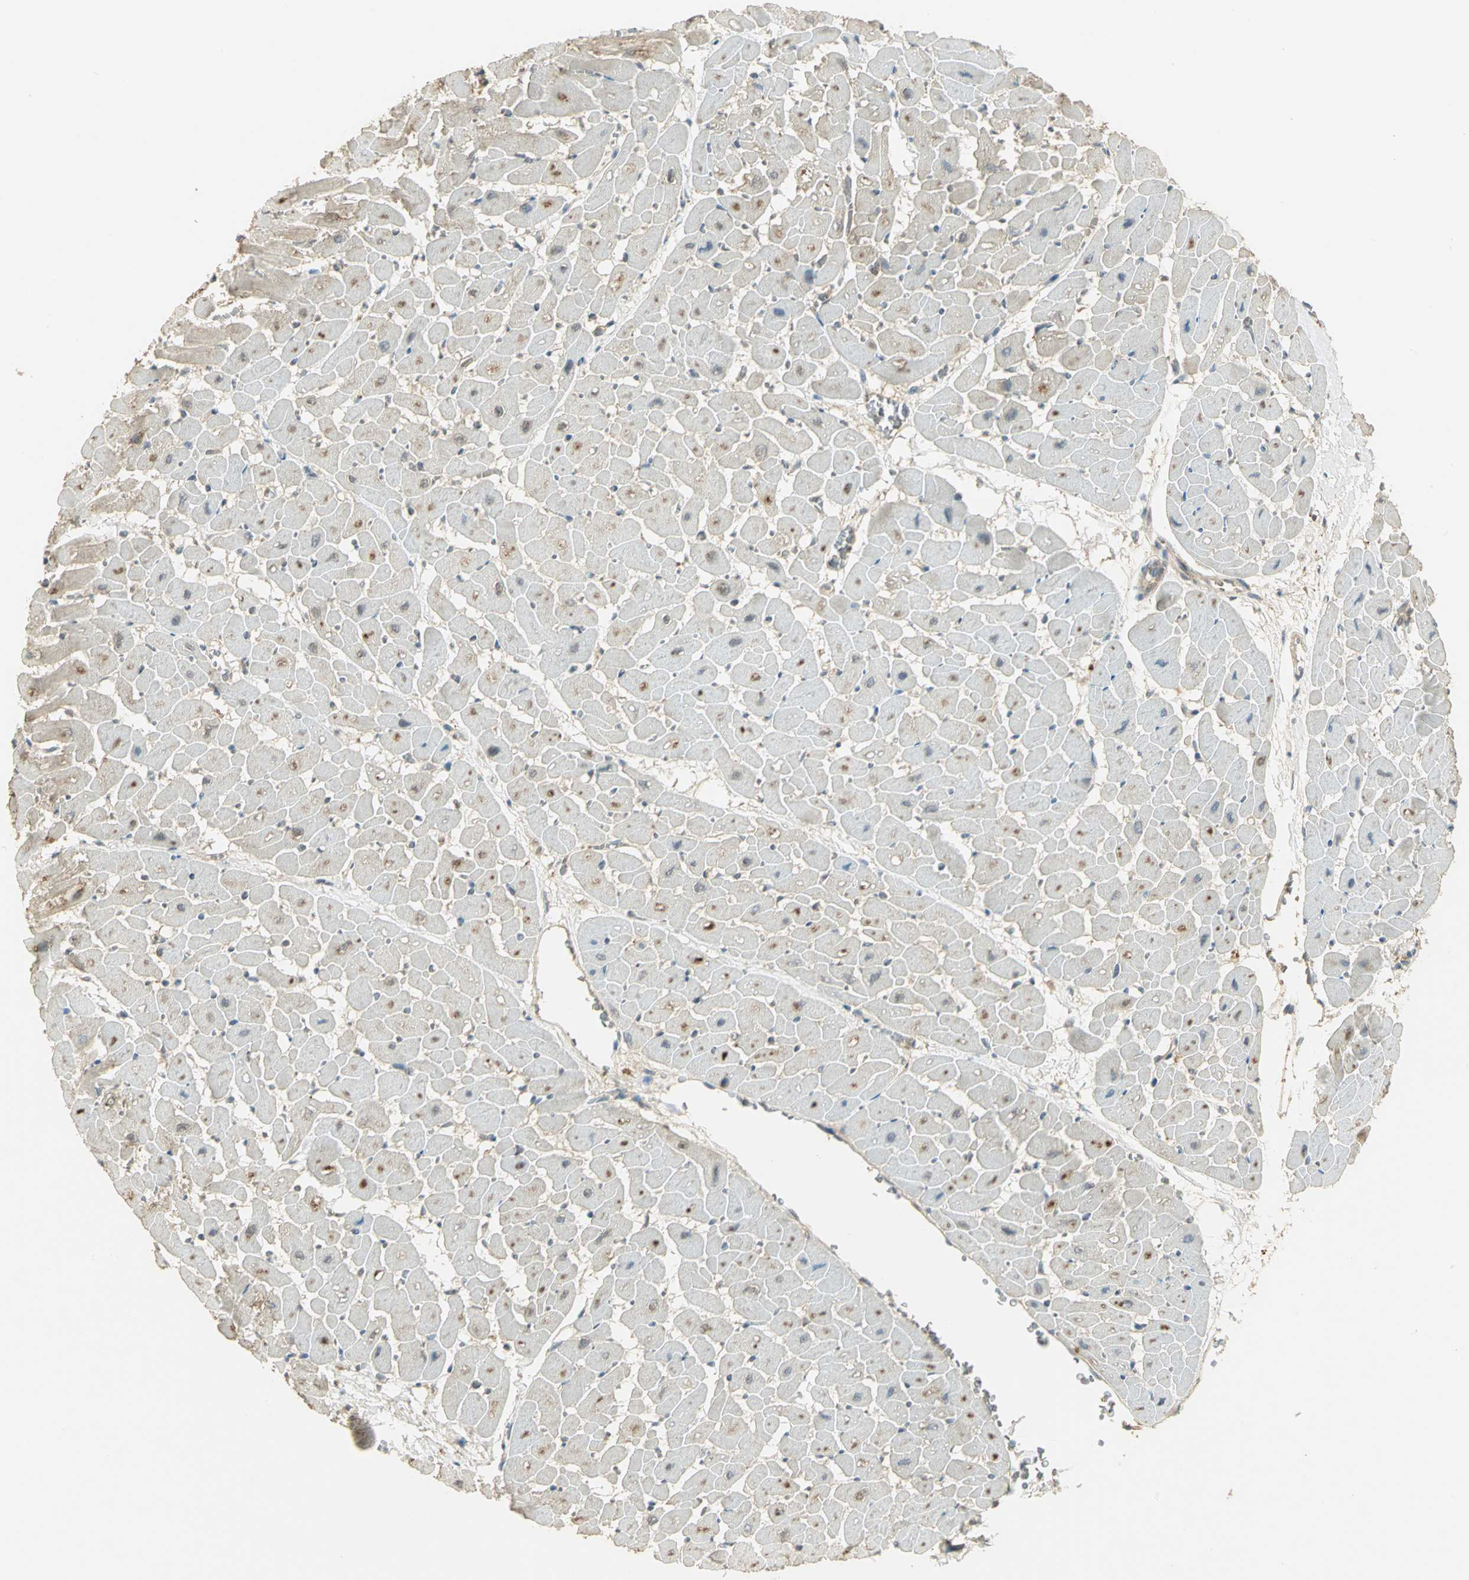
{"staining": {"intensity": "moderate", "quantity": "25%-75%", "location": "cytoplasmic/membranous"}, "tissue": "heart muscle", "cell_type": "Cardiomyocytes", "image_type": "normal", "snomed": [{"axis": "morphology", "description": "Normal tissue, NOS"}, {"axis": "topography", "description": "Heart"}], "caption": "There is medium levels of moderate cytoplasmic/membranous staining in cardiomyocytes of benign heart muscle, as demonstrated by immunohistochemical staining (brown color).", "gene": "KEAP1", "patient": {"sex": "male", "age": 45}}